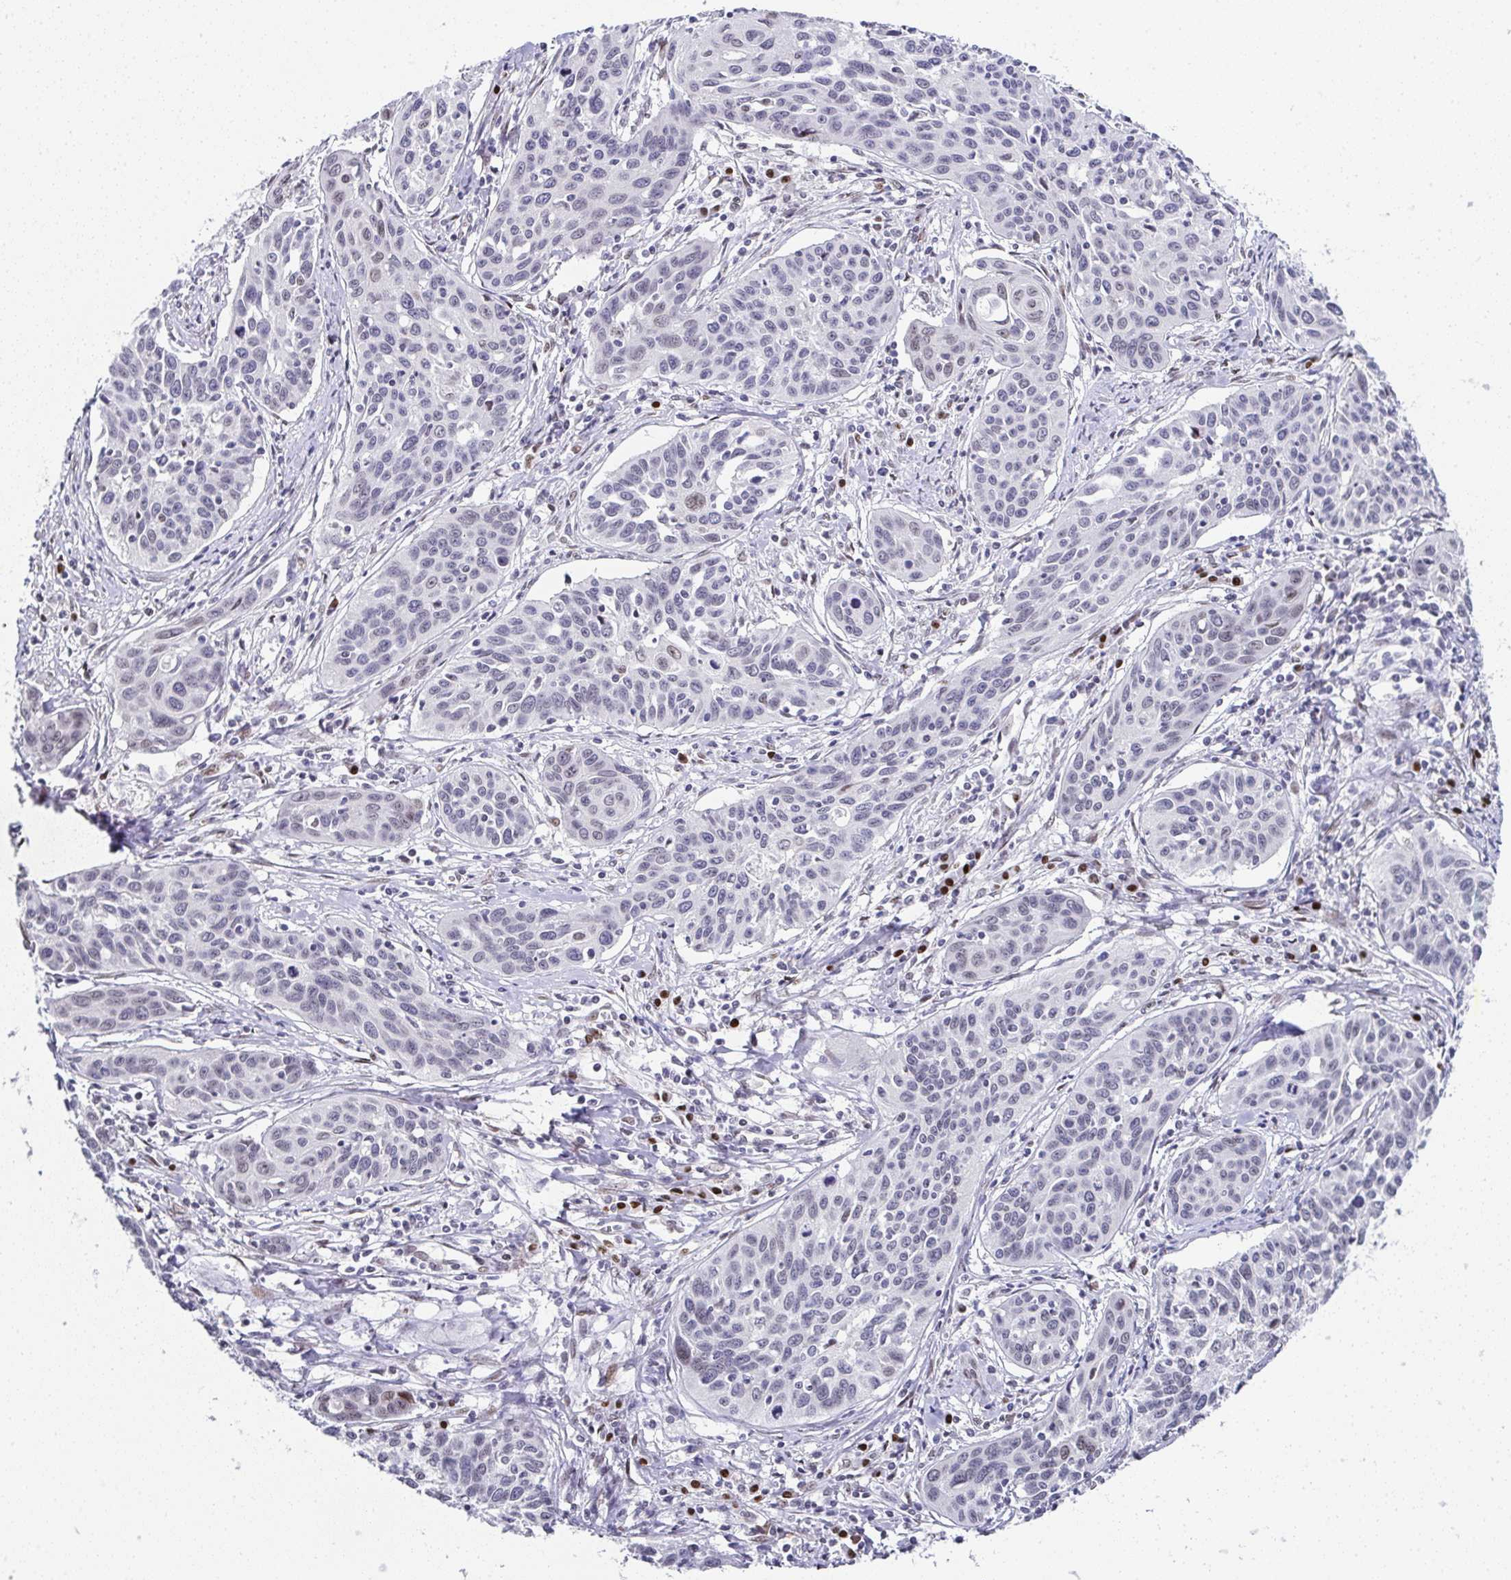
{"staining": {"intensity": "negative", "quantity": "none", "location": "none"}, "tissue": "cervical cancer", "cell_type": "Tumor cells", "image_type": "cancer", "snomed": [{"axis": "morphology", "description": "Squamous cell carcinoma, NOS"}, {"axis": "topography", "description": "Cervix"}], "caption": "Cervical cancer stained for a protein using IHC displays no positivity tumor cells.", "gene": "RB1", "patient": {"sex": "female", "age": 31}}